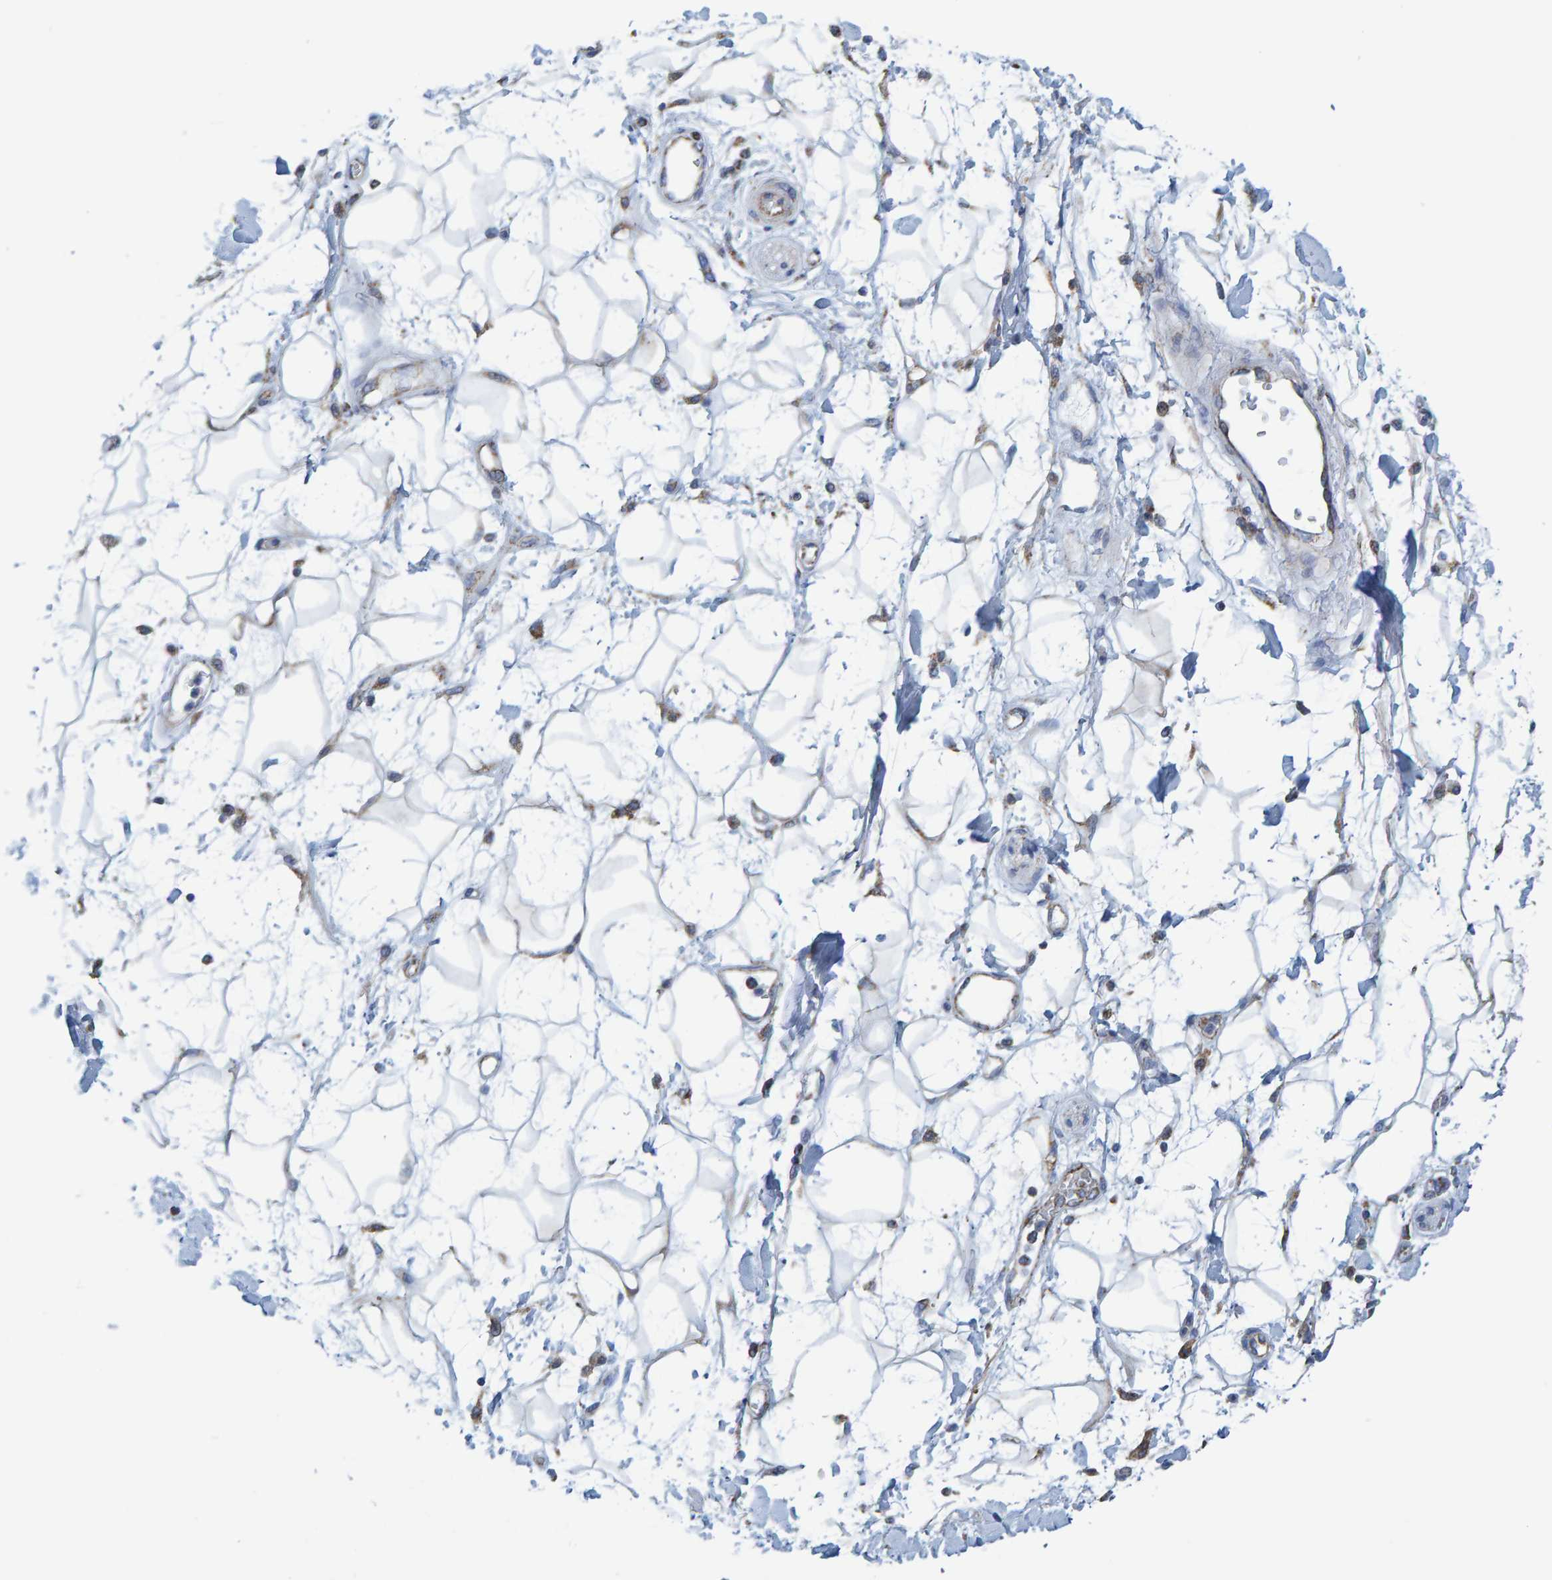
{"staining": {"intensity": "weak", "quantity": "25%-75%", "location": "cytoplasmic/membranous"}, "tissue": "adipose tissue", "cell_type": "Adipocytes", "image_type": "normal", "snomed": [{"axis": "morphology", "description": "Normal tissue, NOS"}, {"axis": "morphology", "description": "Adenocarcinoma, NOS"}, {"axis": "topography", "description": "Duodenum"}, {"axis": "topography", "description": "Peripheral nerve tissue"}], "caption": "Adipose tissue stained with DAB immunohistochemistry displays low levels of weak cytoplasmic/membranous staining in about 25%-75% of adipocytes. (brown staining indicates protein expression, while blue staining denotes nuclei).", "gene": "MRPS7", "patient": {"sex": "female", "age": 60}}